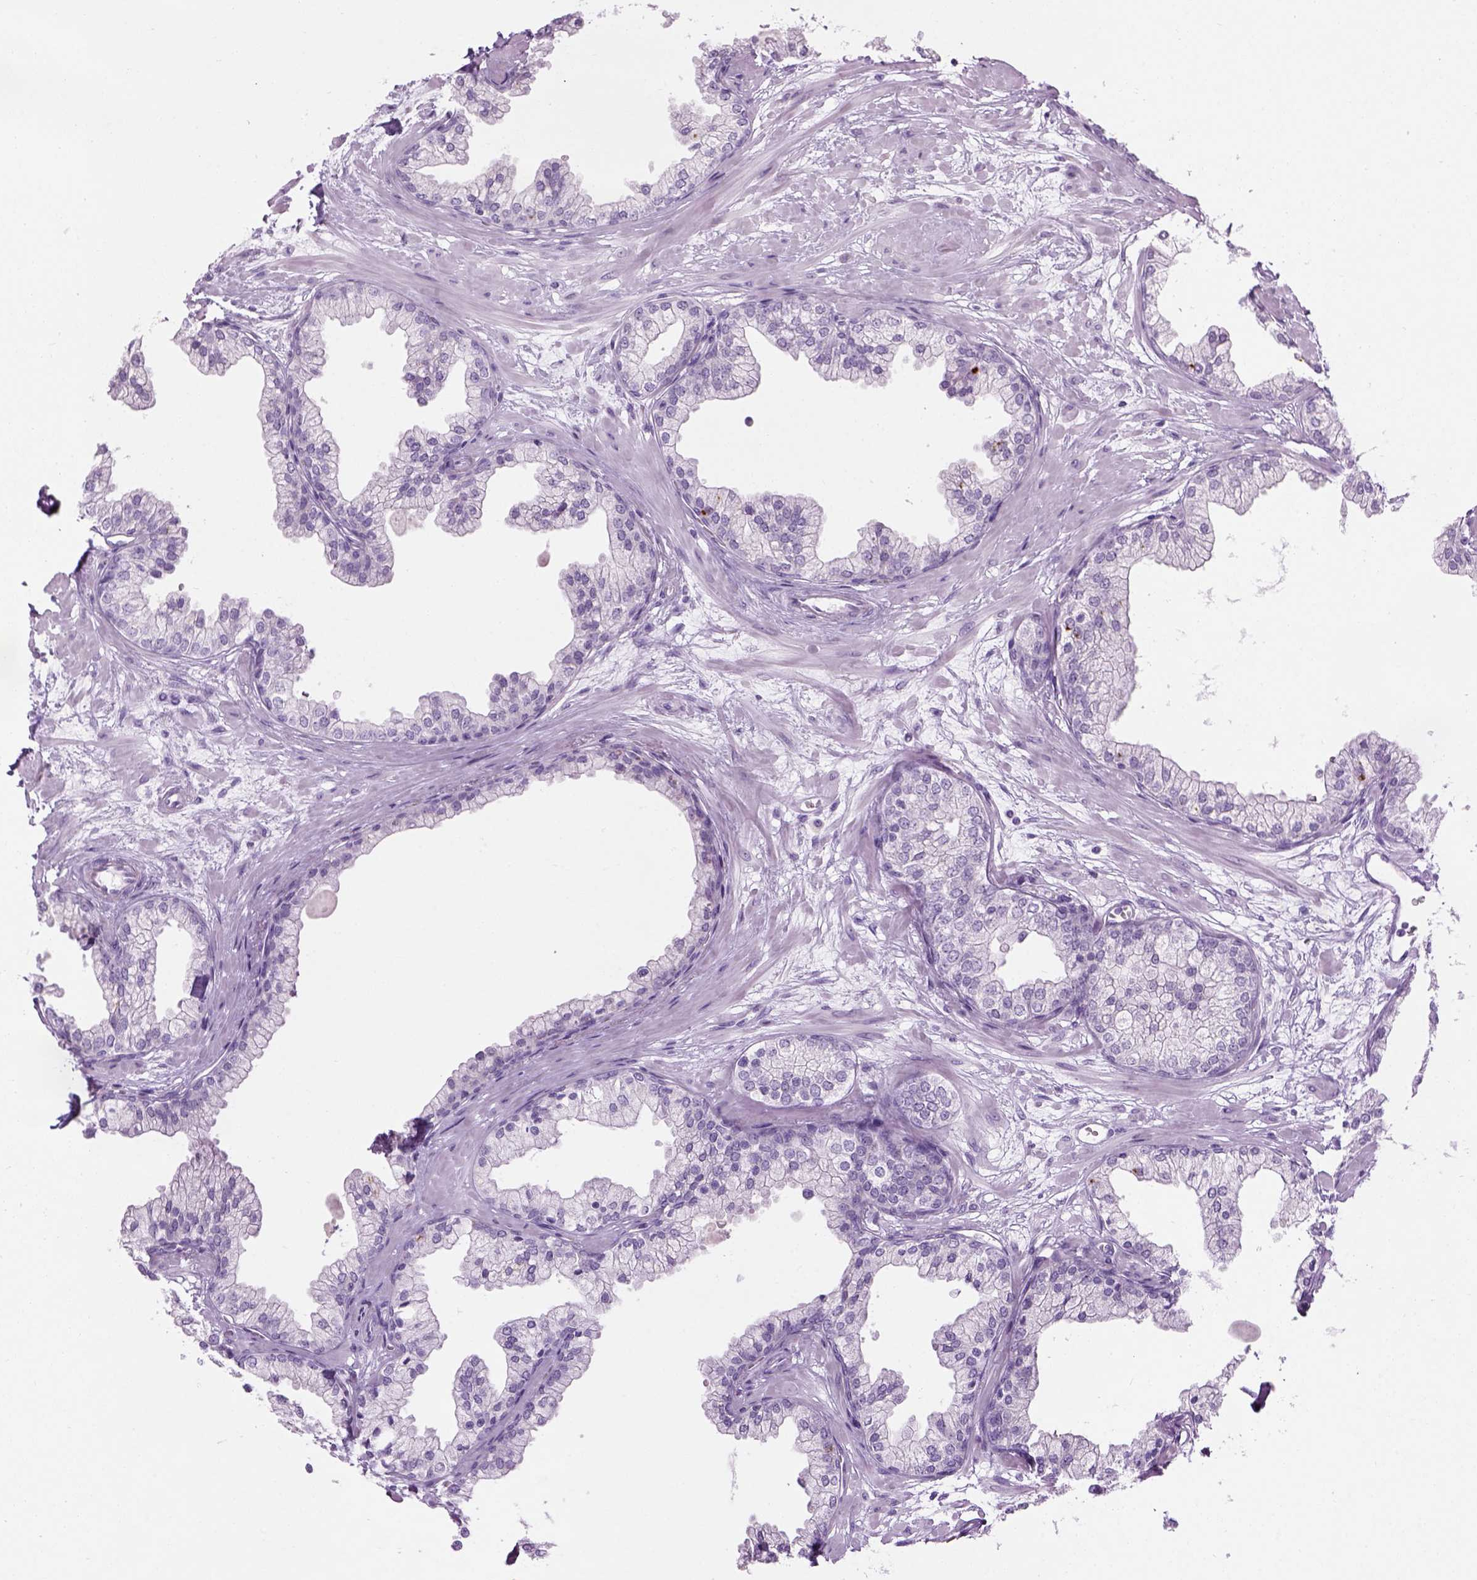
{"staining": {"intensity": "negative", "quantity": "none", "location": "none"}, "tissue": "prostate", "cell_type": "Glandular cells", "image_type": "normal", "snomed": [{"axis": "morphology", "description": "Normal tissue, NOS"}, {"axis": "topography", "description": "Prostate"}, {"axis": "topography", "description": "Peripheral nerve tissue"}], "caption": "High magnification brightfield microscopy of normal prostate stained with DAB (3,3'-diaminobenzidine) (brown) and counterstained with hematoxylin (blue): glandular cells show no significant expression. (Immunohistochemistry, brightfield microscopy, high magnification).", "gene": "CIBAR2", "patient": {"sex": "male", "age": 61}}